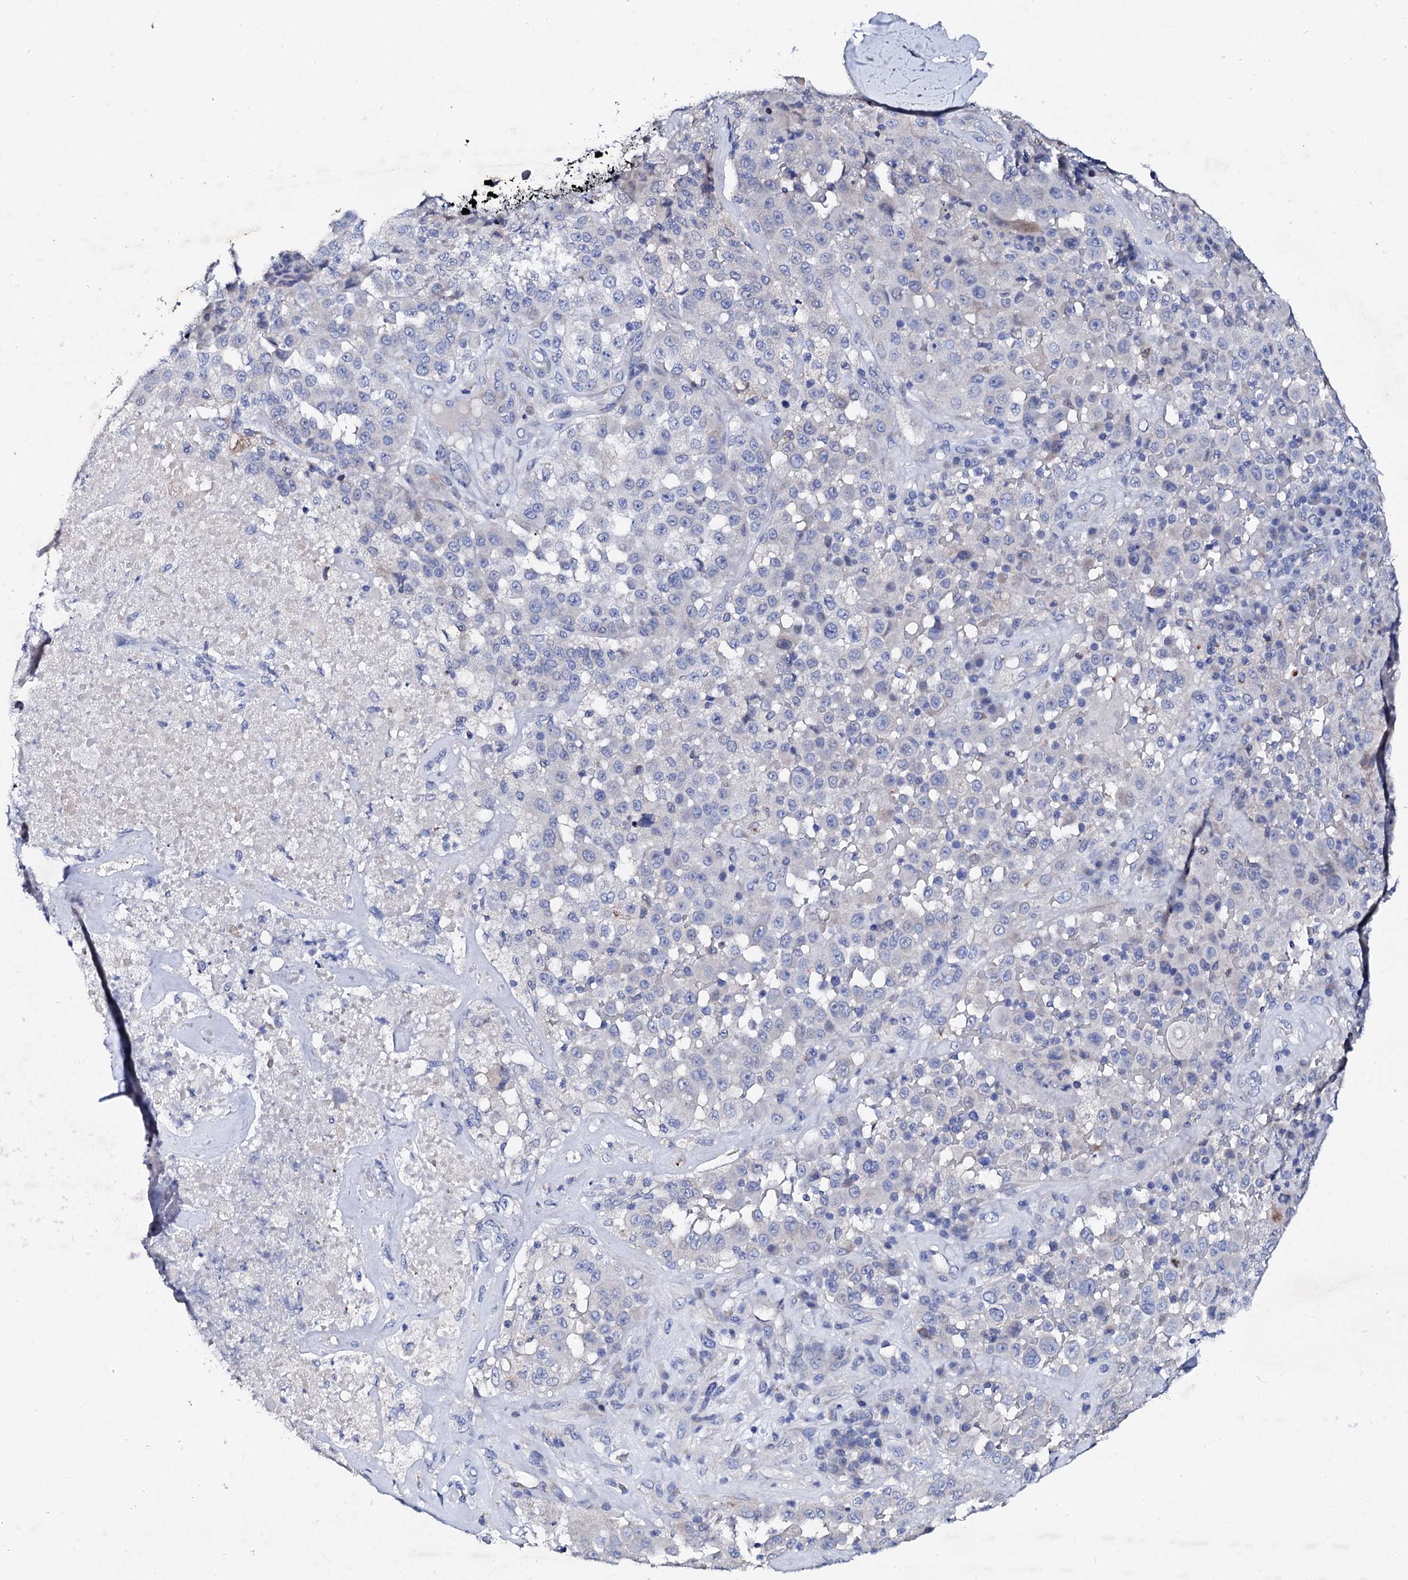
{"staining": {"intensity": "negative", "quantity": "none", "location": "none"}, "tissue": "melanoma", "cell_type": "Tumor cells", "image_type": "cancer", "snomed": [{"axis": "morphology", "description": "Malignant melanoma, Metastatic site"}, {"axis": "topography", "description": "Lymph node"}], "caption": "DAB (3,3'-diaminobenzidine) immunohistochemical staining of human malignant melanoma (metastatic site) exhibits no significant expression in tumor cells.", "gene": "TRDN", "patient": {"sex": "male", "age": 62}}